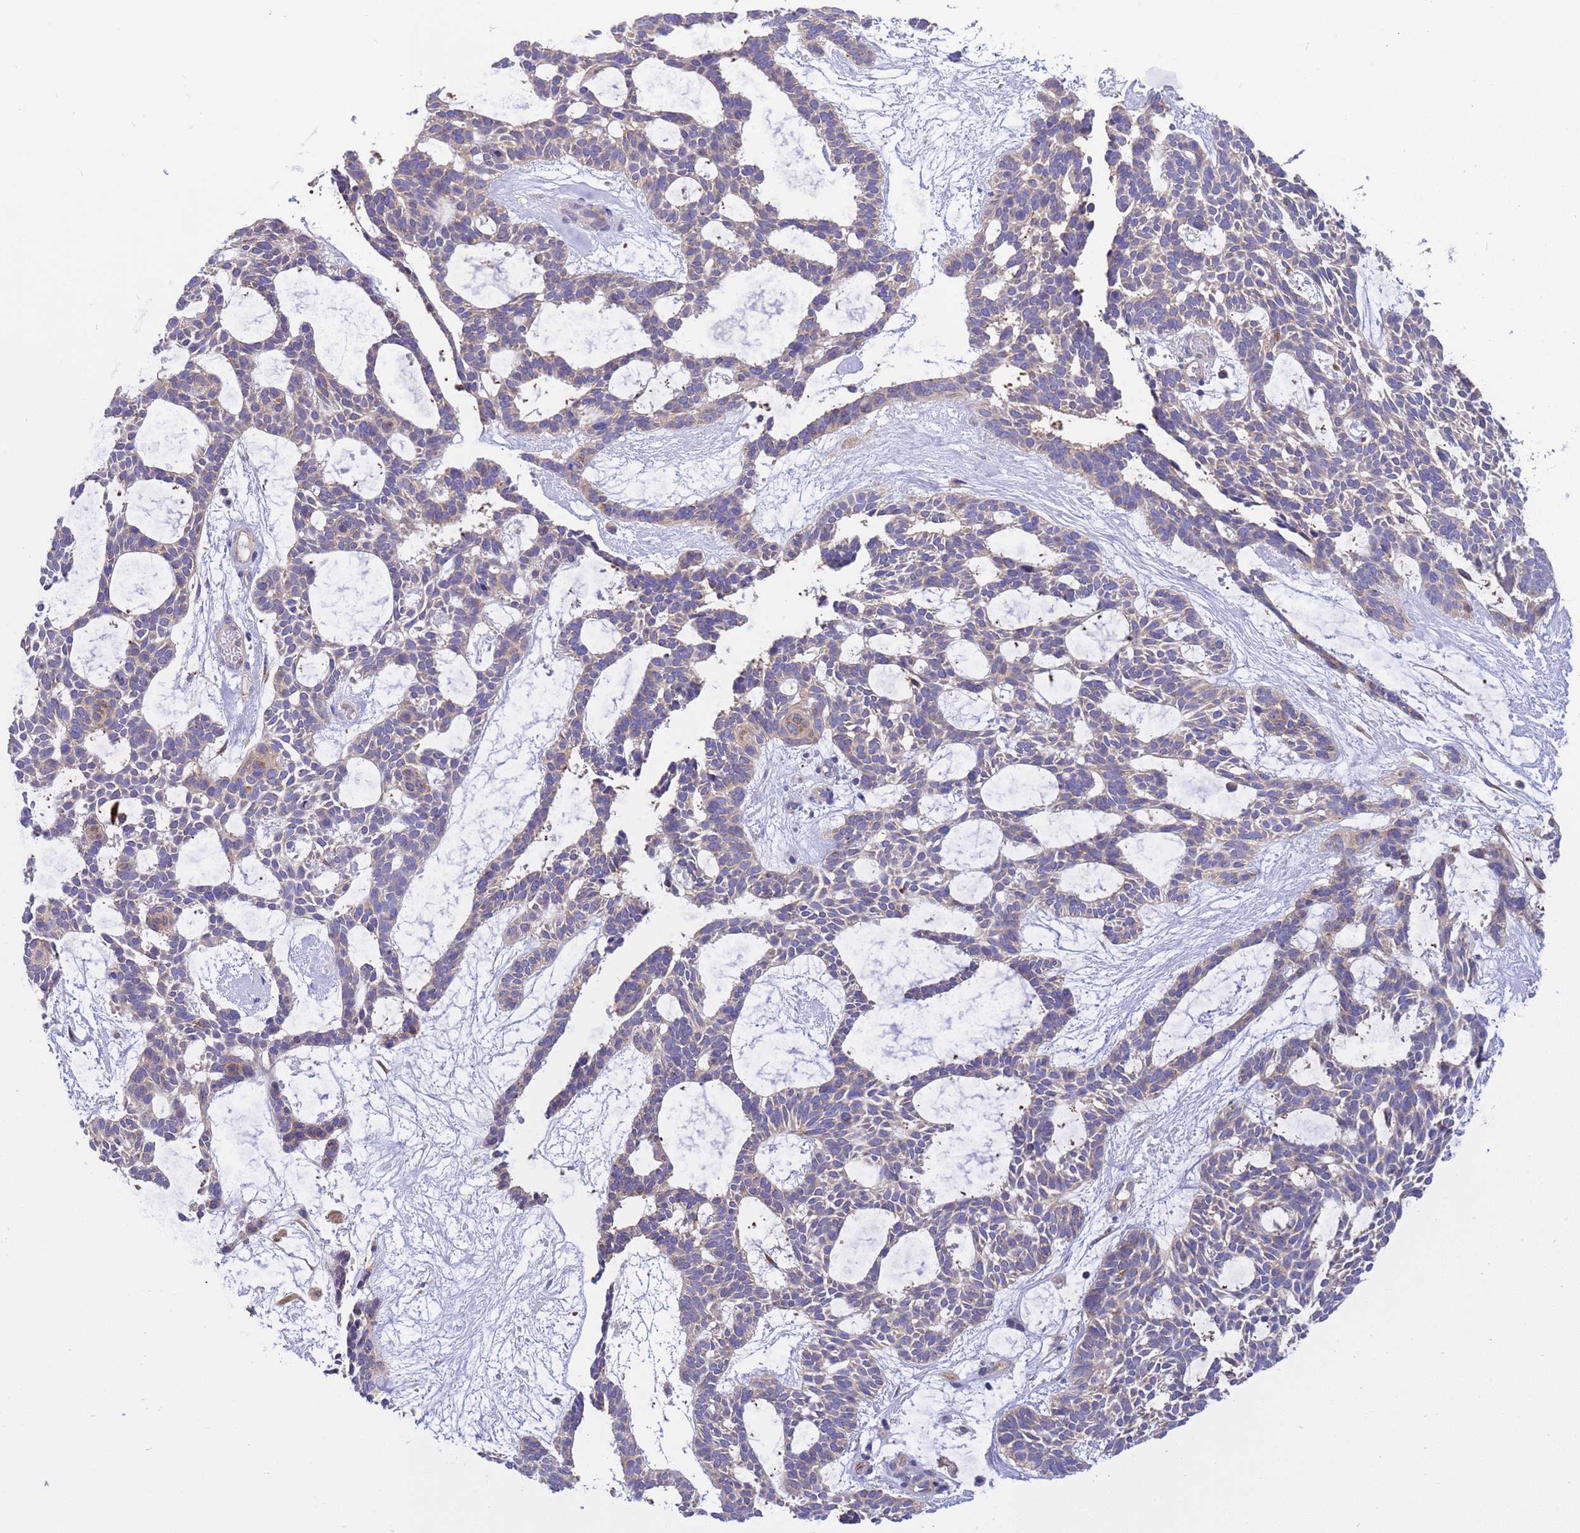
{"staining": {"intensity": "weak", "quantity": "25%-75%", "location": "cytoplasmic/membranous"}, "tissue": "skin cancer", "cell_type": "Tumor cells", "image_type": "cancer", "snomed": [{"axis": "morphology", "description": "Basal cell carcinoma"}, {"axis": "topography", "description": "Skin"}], "caption": "Skin cancer stained with a brown dye demonstrates weak cytoplasmic/membranous positive staining in about 25%-75% of tumor cells.", "gene": "ANAPC1", "patient": {"sex": "male", "age": 61}}